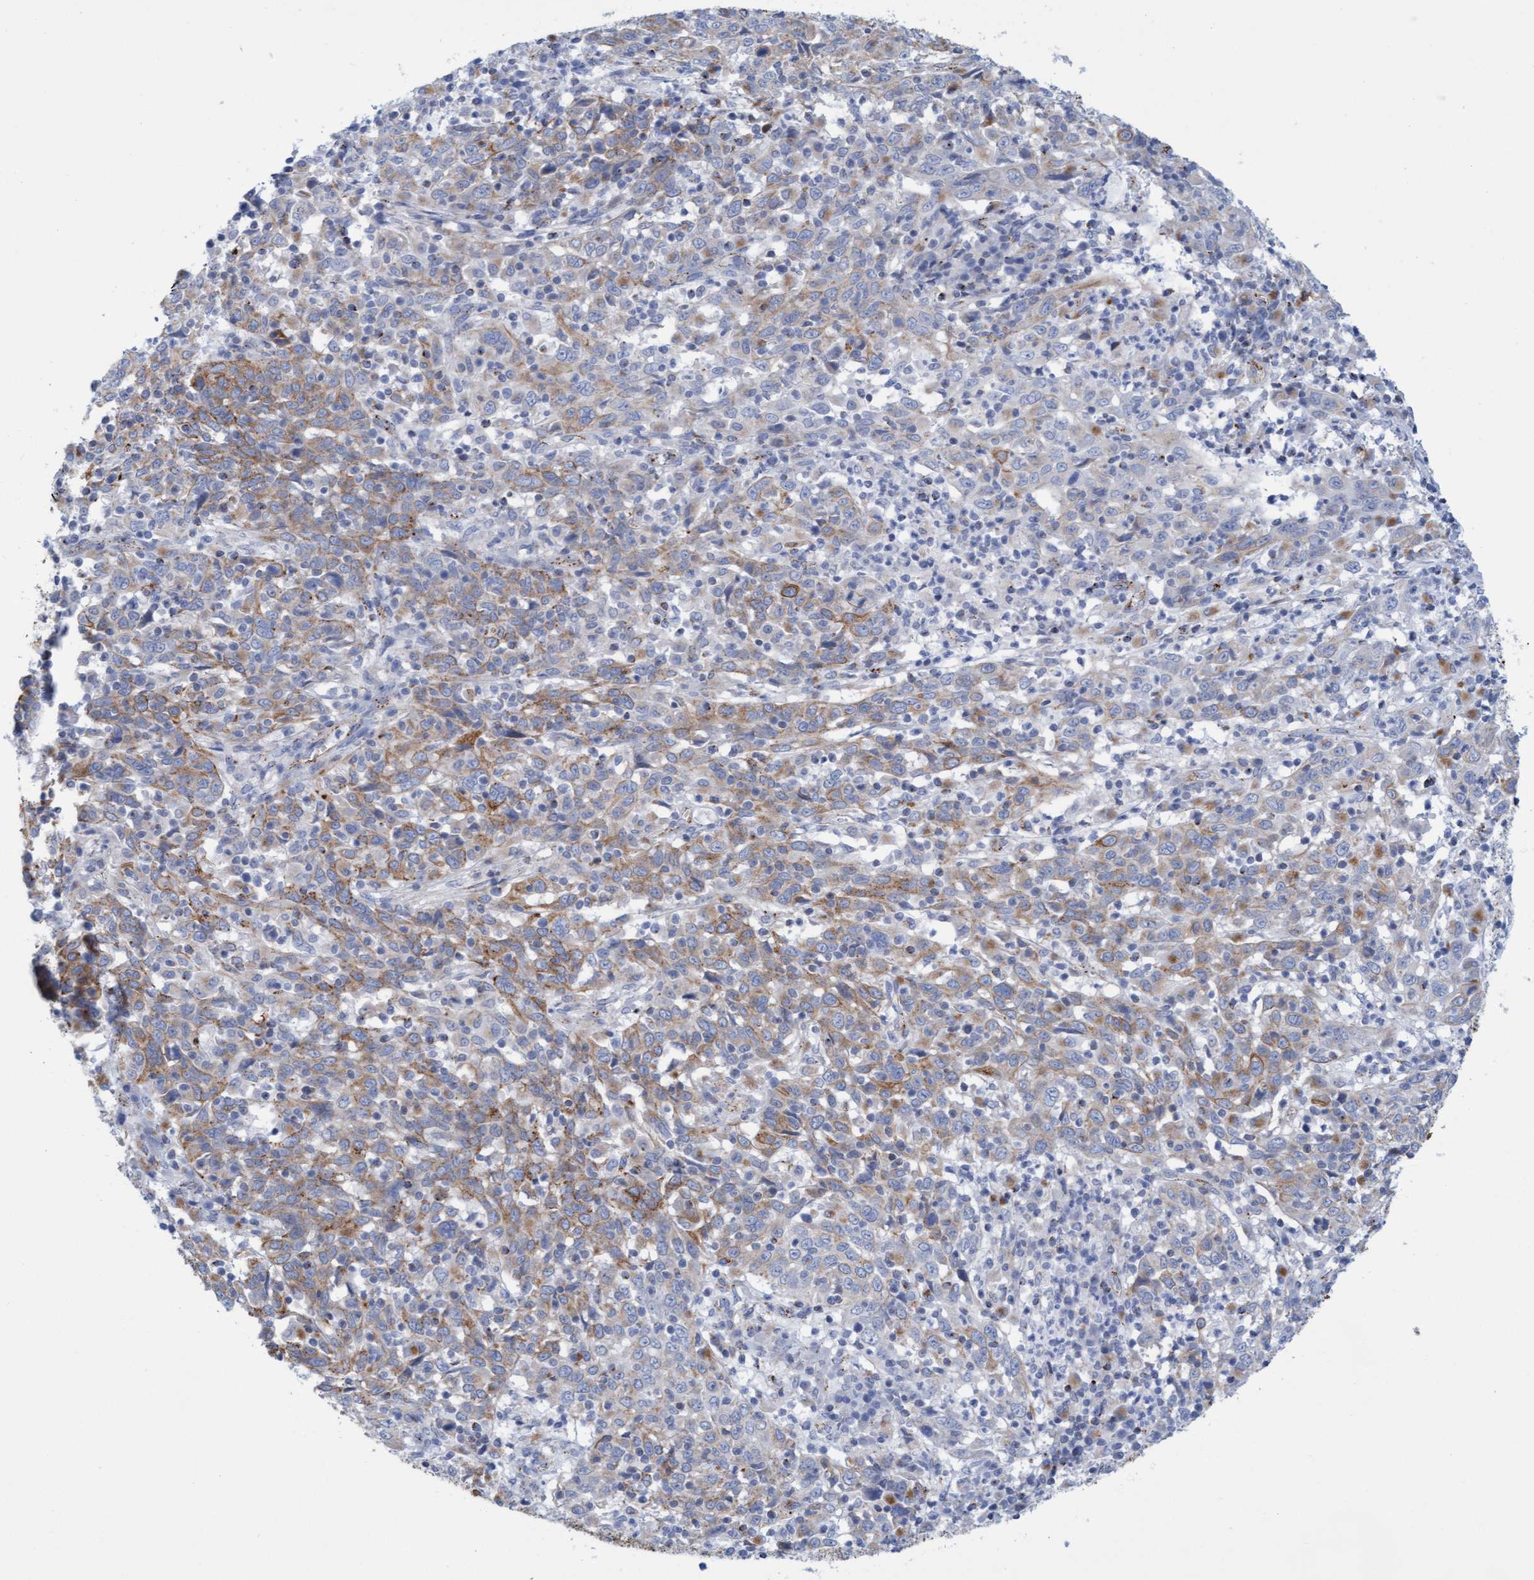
{"staining": {"intensity": "moderate", "quantity": ">75%", "location": "cytoplasmic/membranous"}, "tissue": "cervical cancer", "cell_type": "Tumor cells", "image_type": "cancer", "snomed": [{"axis": "morphology", "description": "Squamous cell carcinoma, NOS"}, {"axis": "topography", "description": "Cervix"}], "caption": "IHC of human cervical cancer shows medium levels of moderate cytoplasmic/membranous staining in about >75% of tumor cells. The staining was performed using DAB (3,3'-diaminobenzidine), with brown indicating positive protein expression. Nuclei are stained blue with hematoxylin.", "gene": "SGSH", "patient": {"sex": "female", "age": 46}}